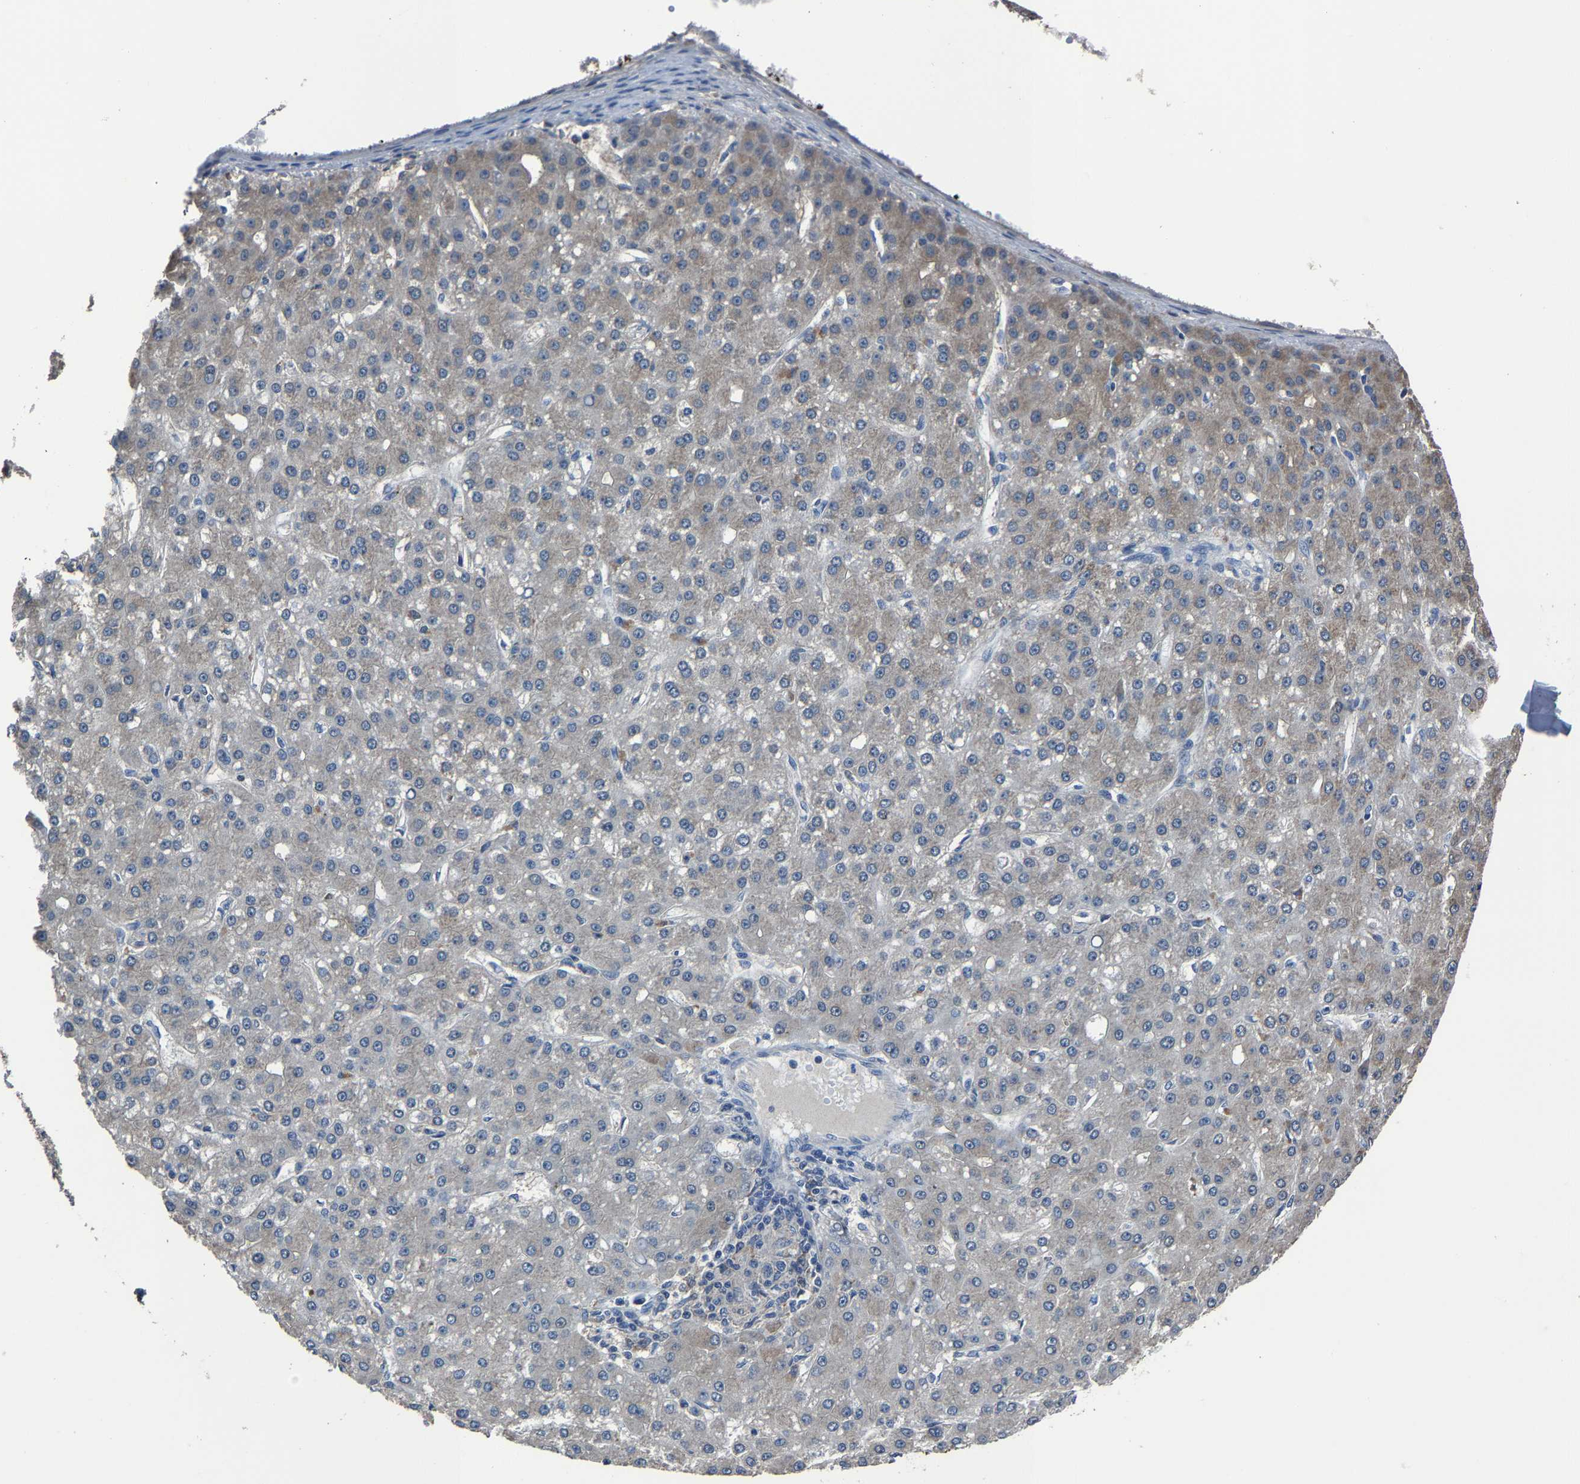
{"staining": {"intensity": "weak", "quantity": "<25%", "location": "cytoplasmic/membranous"}, "tissue": "liver cancer", "cell_type": "Tumor cells", "image_type": "cancer", "snomed": [{"axis": "morphology", "description": "Carcinoma, Hepatocellular, NOS"}, {"axis": "topography", "description": "Liver"}], "caption": "Liver cancer (hepatocellular carcinoma) stained for a protein using immunohistochemistry reveals no expression tumor cells.", "gene": "STRBP", "patient": {"sex": "male", "age": 67}}